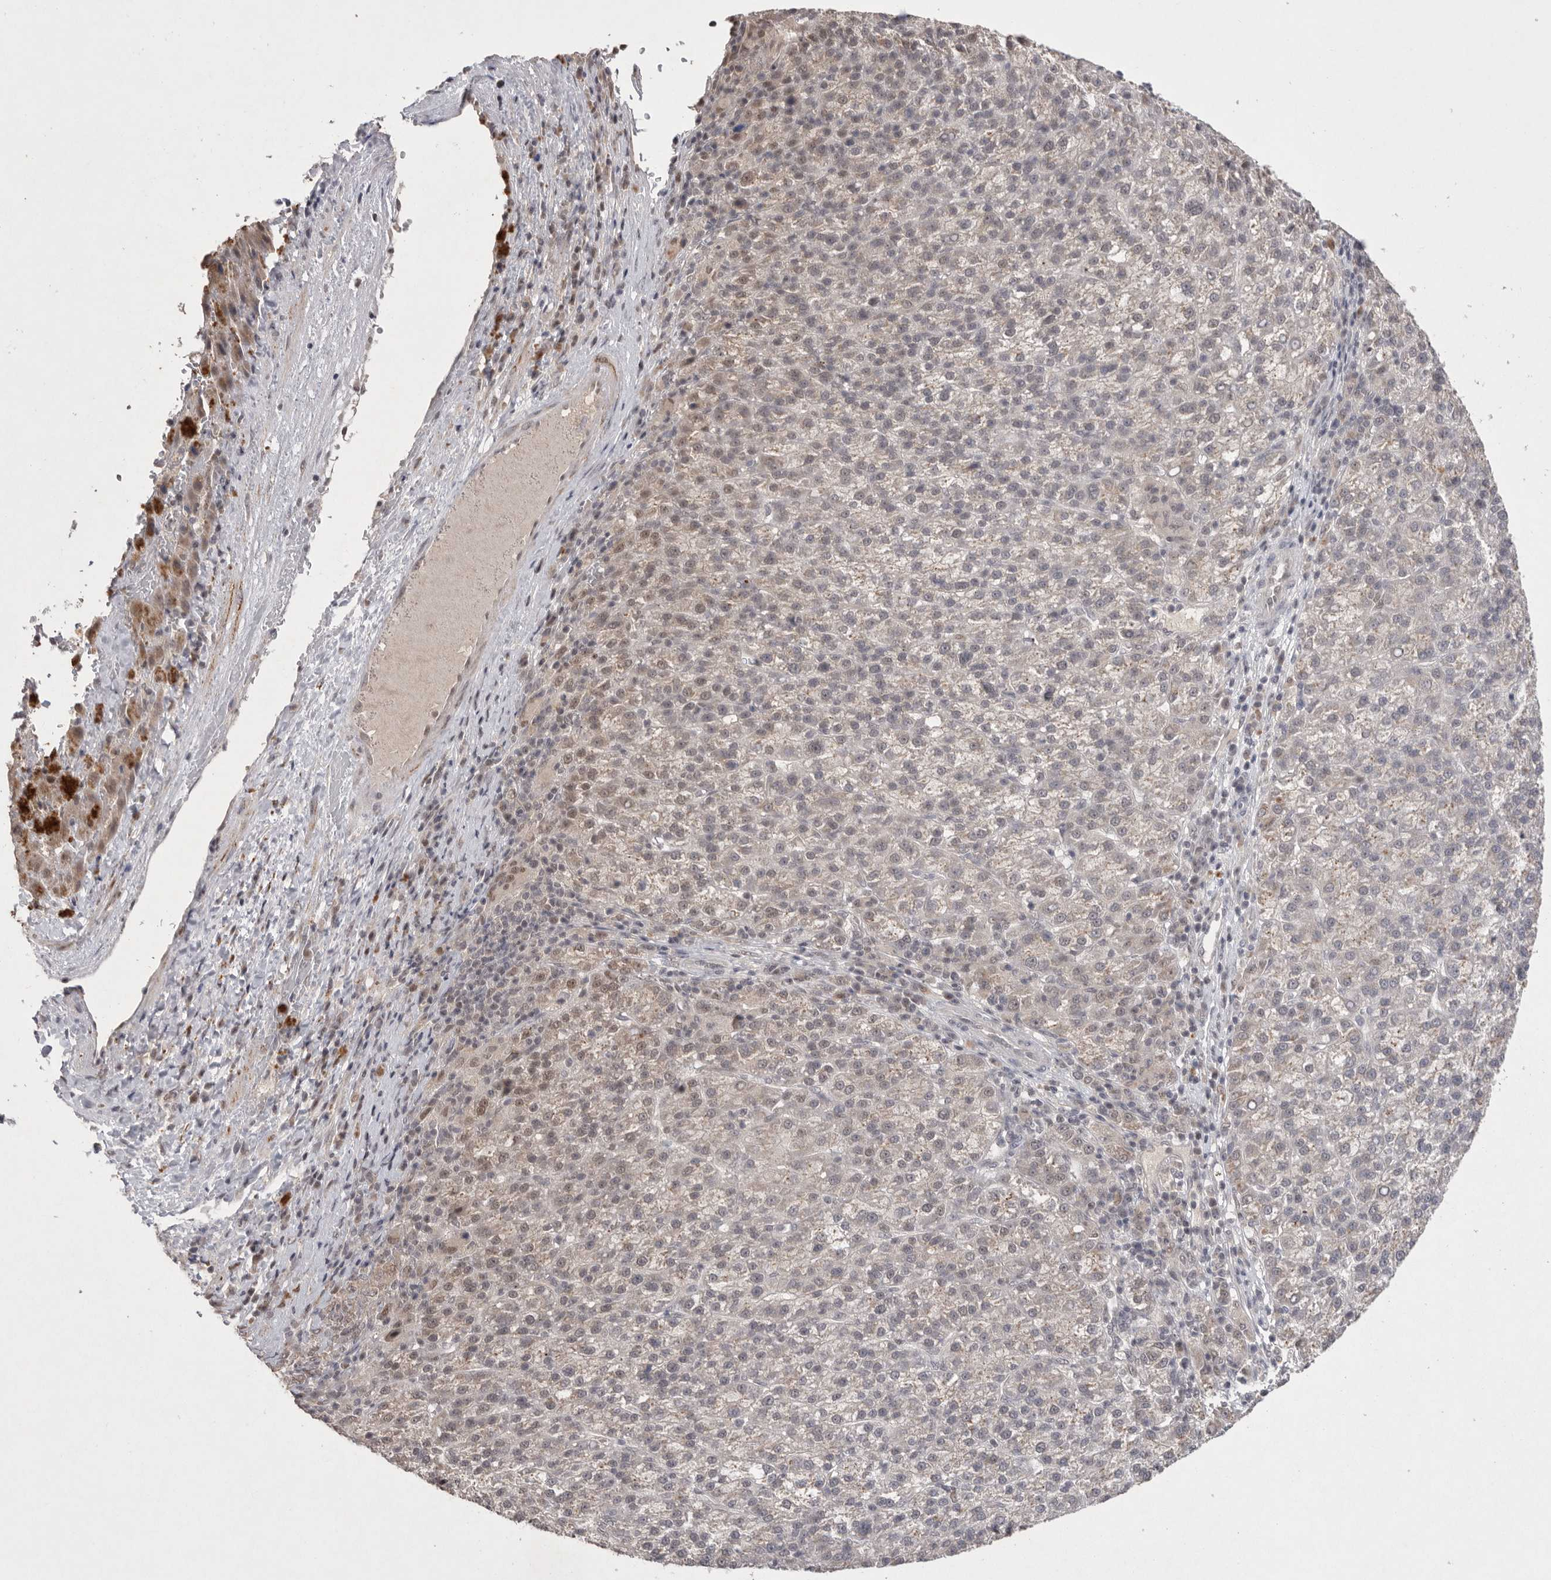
{"staining": {"intensity": "weak", "quantity": "25%-75%", "location": "nuclear"}, "tissue": "liver cancer", "cell_type": "Tumor cells", "image_type": "cancer", "snomed": [{"axis": "morphology", "description": "Carcinoma, Hepatocellular, NOS"}, {"axis": "topography", "description": "Liver"}], "caption": "The histopathology image shows immunohistochemical staining of liver hepatocellular carcinoma. There is weak nuclear staining is identified in approximately 25%-75% of tumor cells. The staining is performed using DAB (3,3'-diaminobenzidine) brown chromogen to label protein expression. The nuclei are counter-stained blue using hematoxylin.", "gene": "HUS1", "patient": {"sex": "female", "age": 58}}